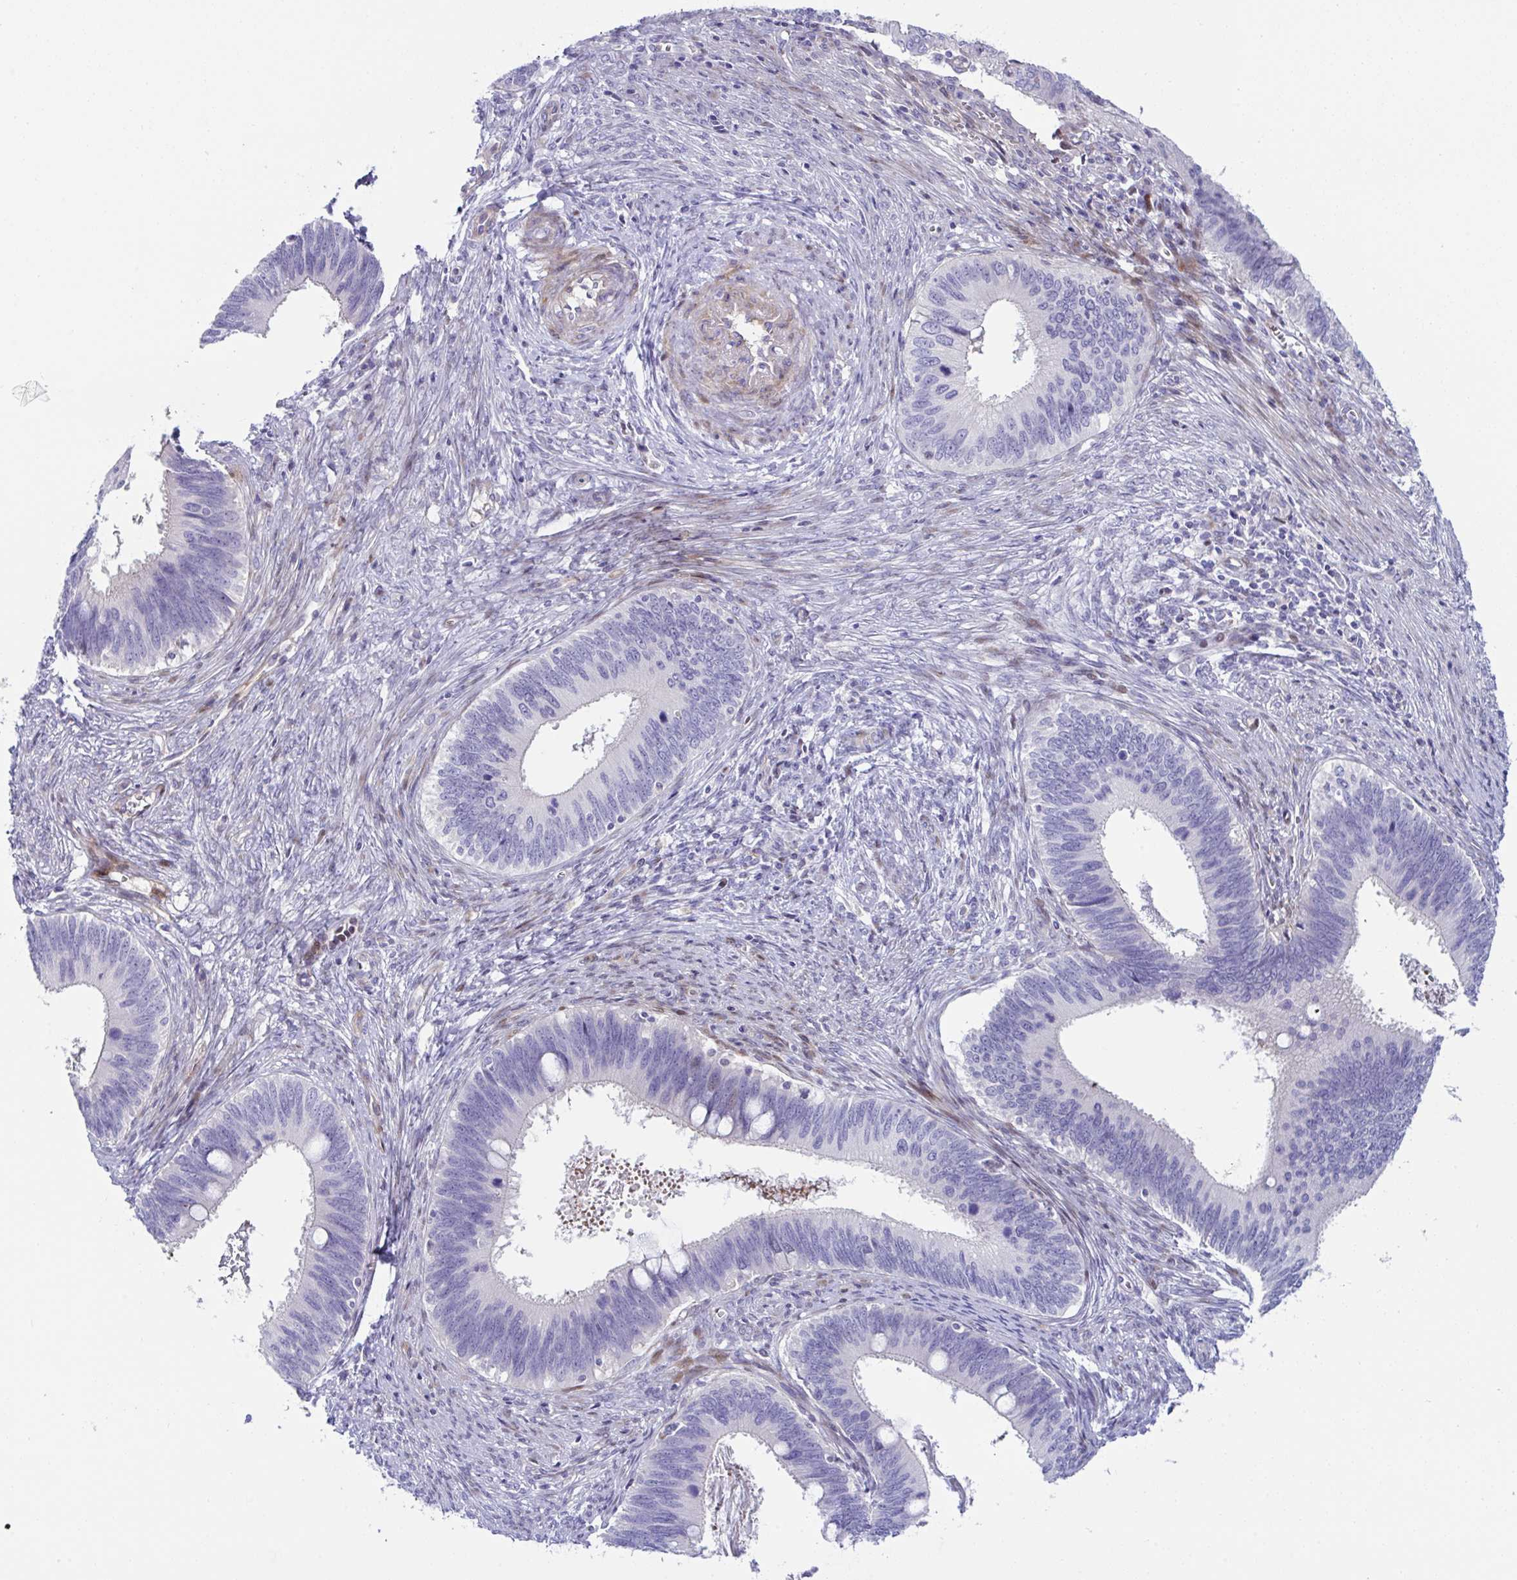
{"staining": {"intensity": "negative", "quantity": "none", "location": "none"}, "tissue": "cervical cancer", "cell_type": "Tumor cells", "image_type": "cancer", "snomed": [{"axis": "morphology", "description": "Adenocarcinoma, NOS"}, {"axis": "topography", "description": "Cervix"}], "caption": "The immunohistochemistry photomicrograph has no significant positivity in tumor cells of cervical cancer tissue.", "gene": "ZNF713", "patient": {"sex": "female", "age": 42}}